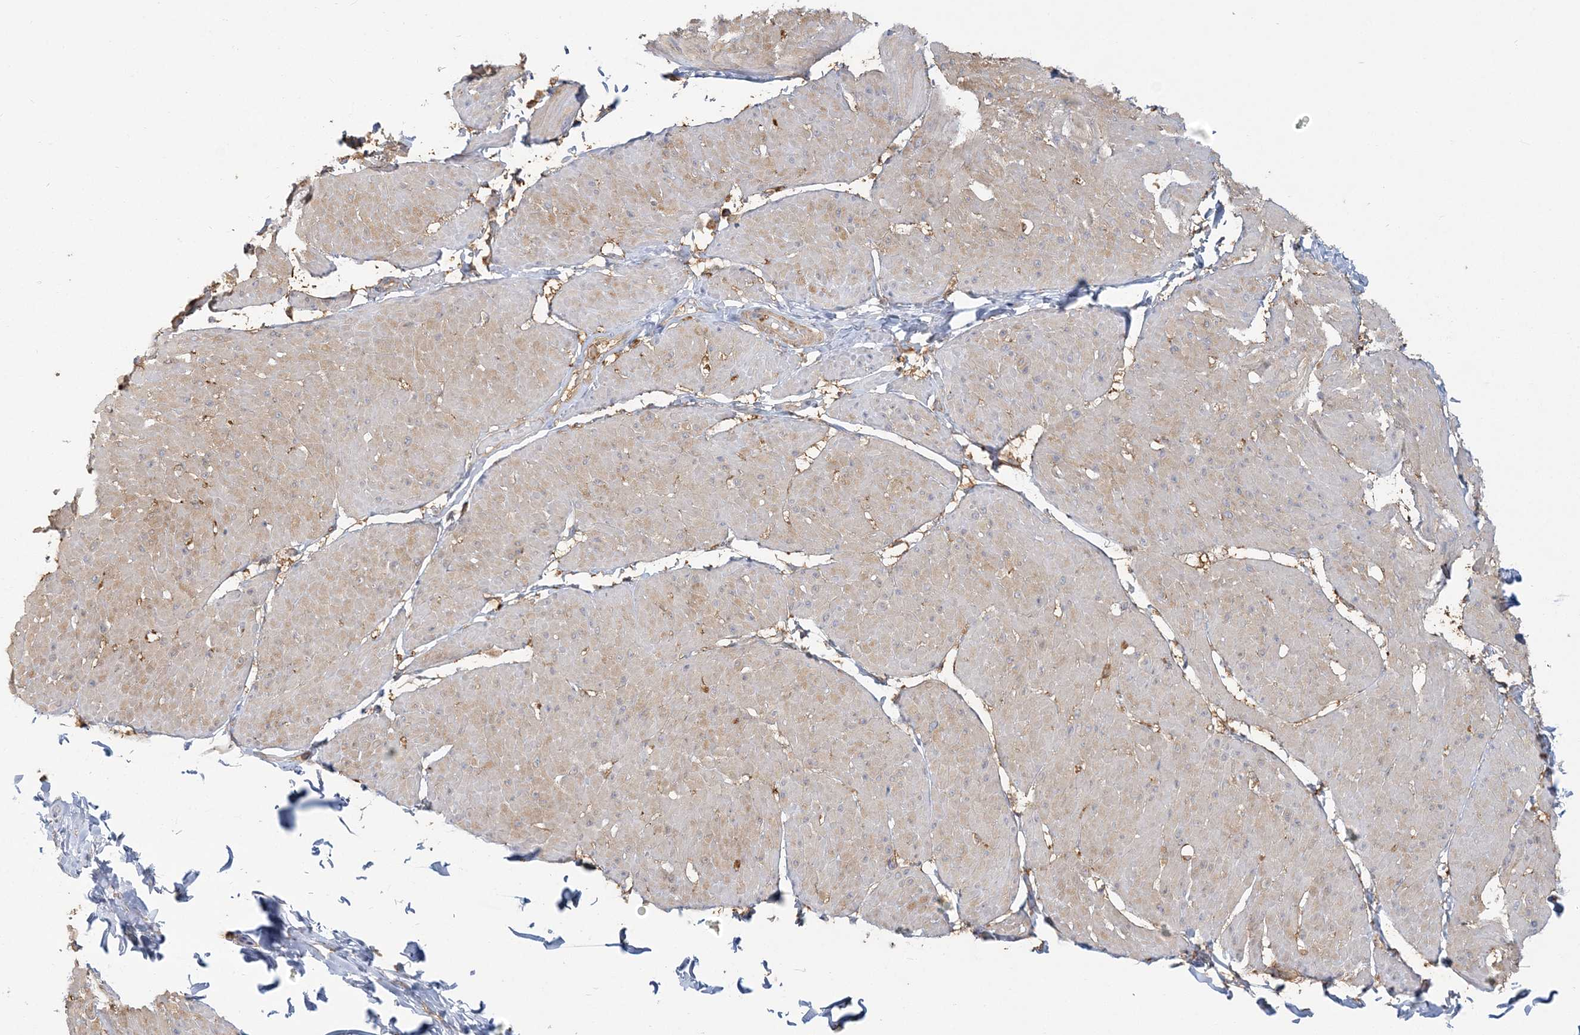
{"staining": {"intensity": "weak", "quantity": "25%-75%", "location": "cytoplasmic/membranous"}, "tissue": "smooth muscle", "cell_type": "Smooth muscle cells", "image_type": "normal", "snomed": [{"axis": "morphology", "description": "Urothelial carcinoma, High grade"}, {"axis": "topography", "description": "Urinary bladder"}], "caption": "Protein expression analysis of unremarkable human smooth muscle reveals weak cytoplasmic/membranous expression in approximately 25%-75% of smooth muscle cells. (Stains: DAB in brown, nuclei in blue, Microscopy: brightfield microscopy at high magnification).", "gene": "ANKS1A", "patient": {"sex": "male", "age": 46}}